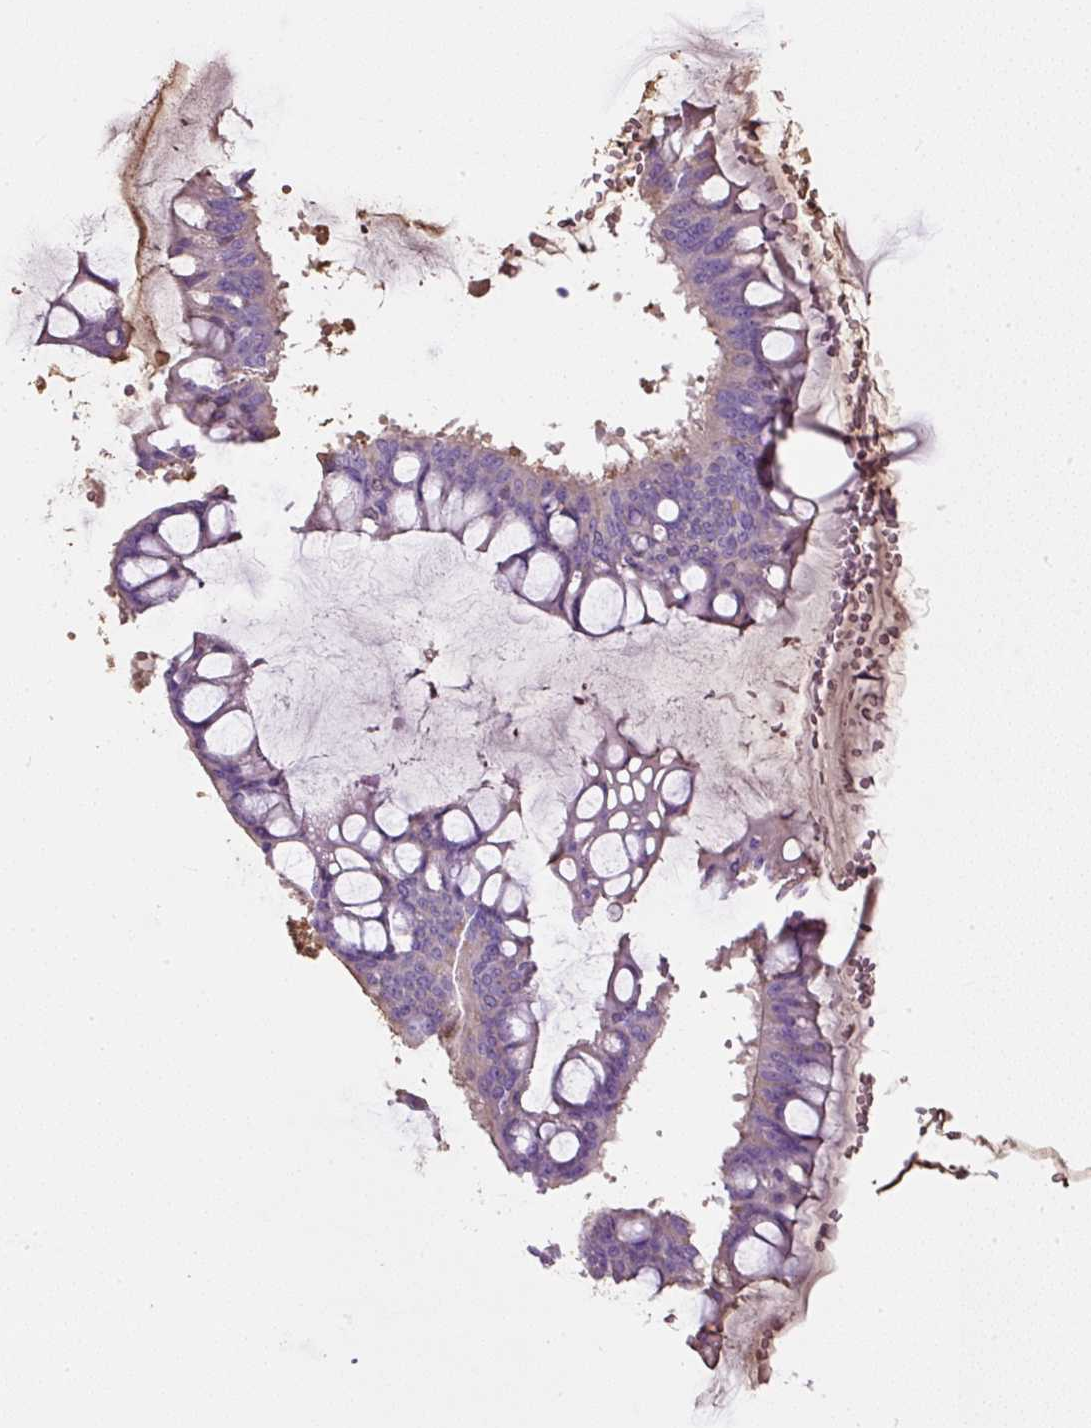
{"staining": {"intensity": "negative", "quantity": "none", "location": "none"}, "tissue": "ovarian cancer", "cell_type": "Tumor cells", "image_type": "cancer", "snomed": [{"axis": "morphology", "description": "Cystadenocarcinoma, mucinous, NOS"}, {"axis": "topography", "description": "Ovary"}], "caption": "The image displays no staining of tumor cells in mucinous cystadenocarcinoma (ovarian).", "gene": "APOA1", "patient": {"sex": "female", "age": 73}}